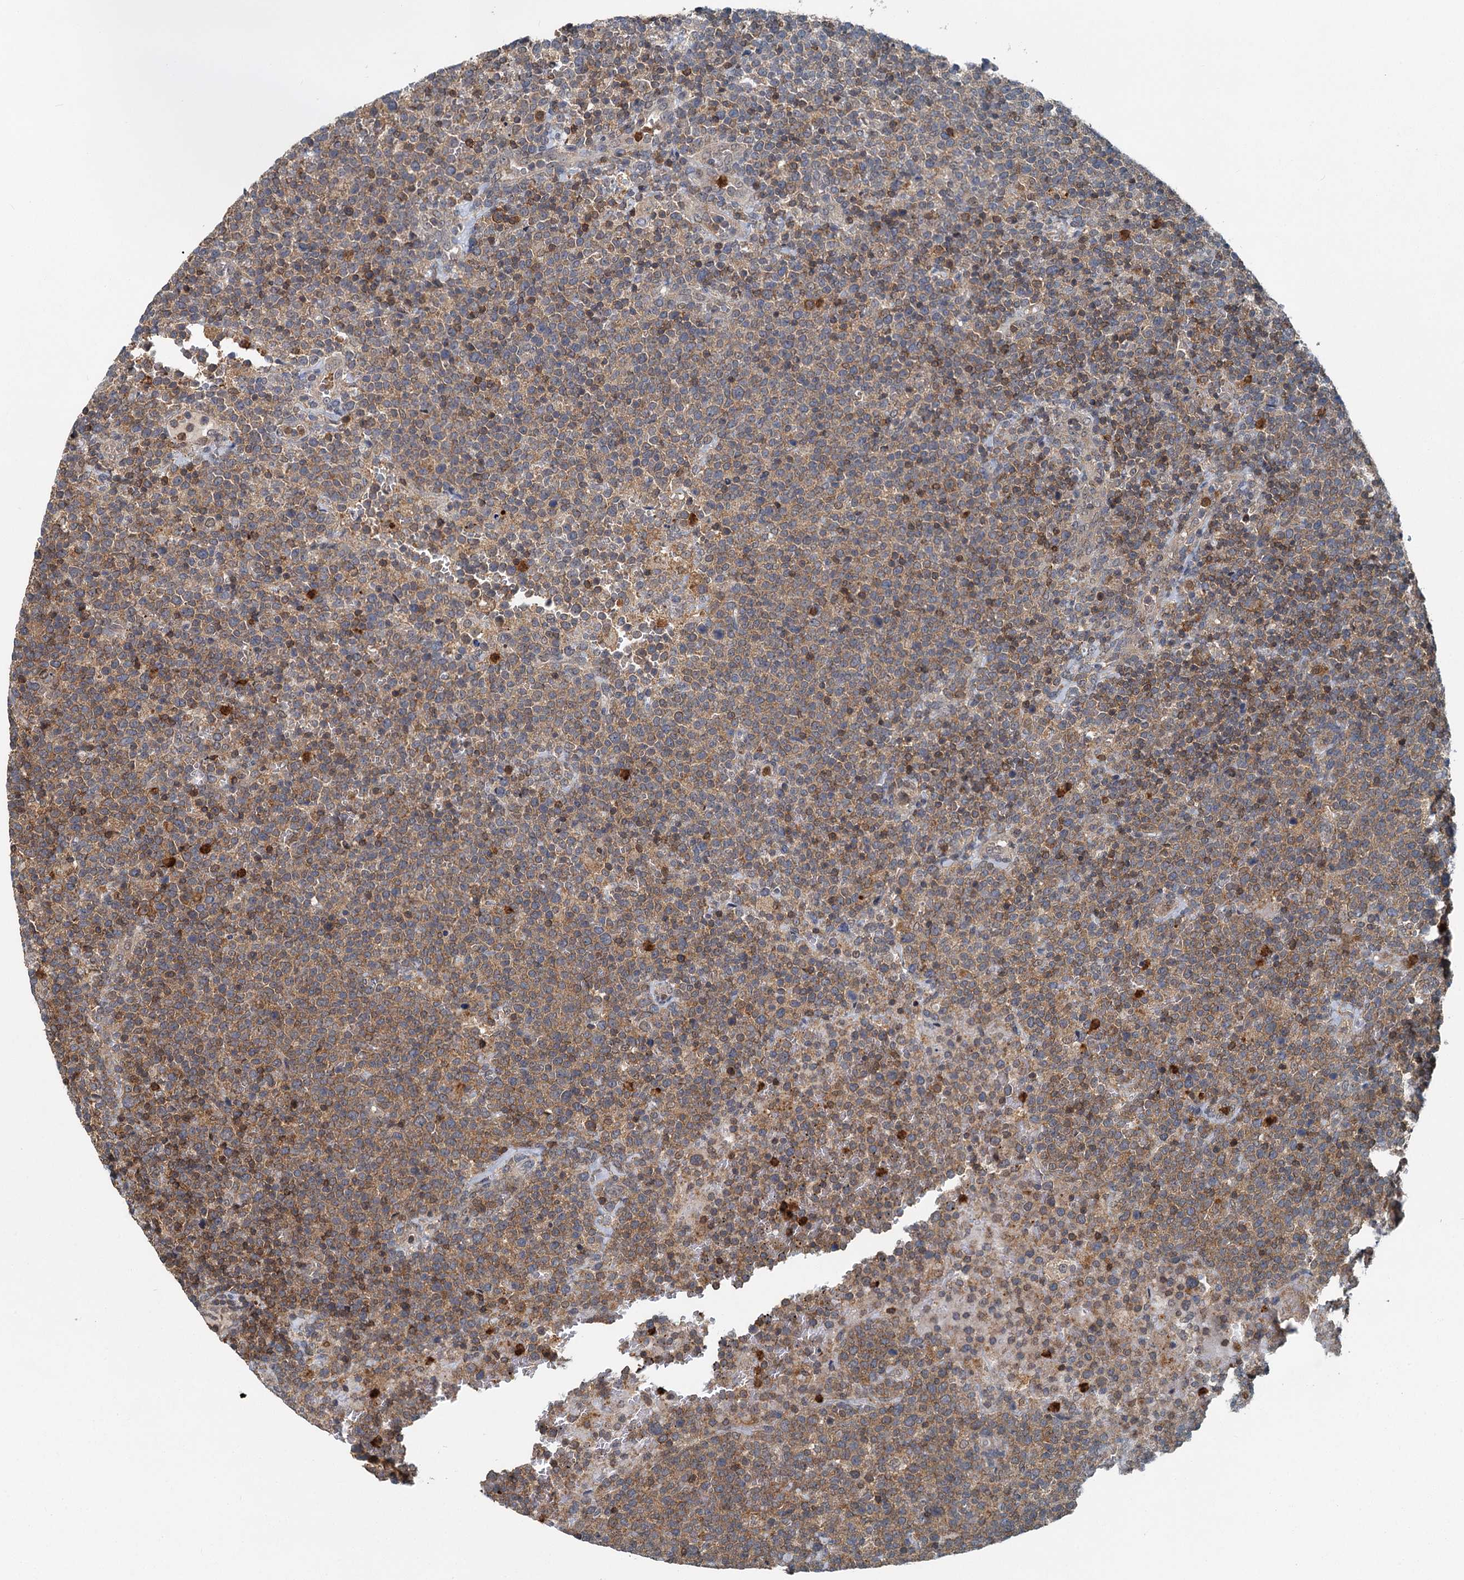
{"staining": {"intensity": "moderate", "quantity": "25%-75%", "location": "cytoplasmic/membranous"}, "tissue": "lymphoma", "cell_type": "Tumor cells", "image_type": "cancer", "snomed": [{"axis": "morphology", "description": "Malignant lymphoma, non-Hodgkin's type, High grade"}, {"axis": "topography", "description": "Lymph node"}], "caption": "The photomicrograph exhibits staining of lymphoma, revealing moderate cytoplasmic/membranous protein staining (brown color) within tumor cells.", "gene": "GPI", "patient": {"sex": "male", "age": 61}}